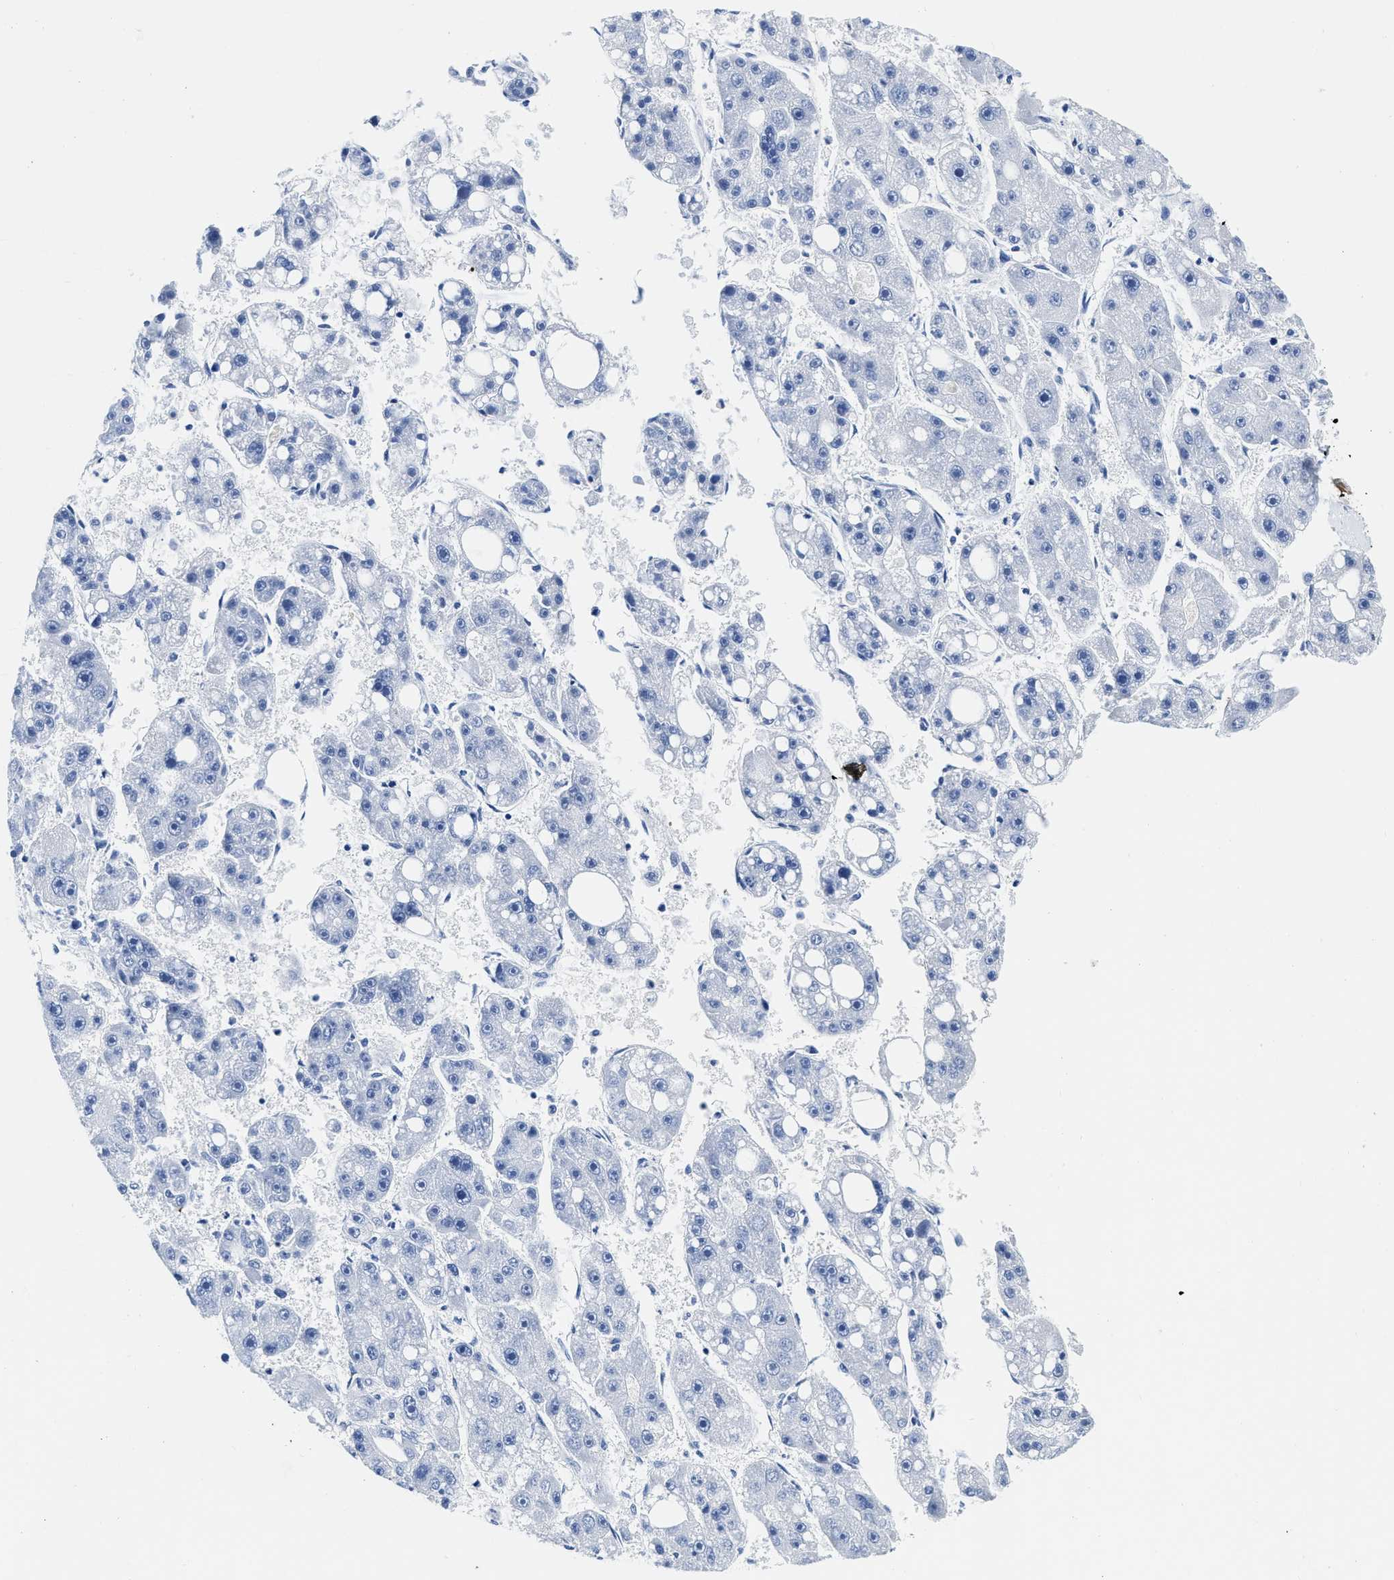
{"staining": {"intensity": "negative", "quantity": "none", "location": "none"}, "tissue": "liver cancer", "cell_type": "Tumor cells", "image_type": "cancer", "snomed": [{"axis": "morphology", "description": "Carcinoma, Hepatocellular, NOS"}, {"axis": "topography", "description": "Liver"}], "caption": "This is a micrograph of IHC staining of hepatocellular carcinoma (liver), which shows no staining in tumor cells. Brightfield microscopy of immunohistochemistry (IHC) stained with DAB (3,3'-diaminobenzidine) (brown) and hematoxylin (blue), captured at high magnification.", "gene": "TVP23B", "patient": {"sex": "female", "age": 61}}